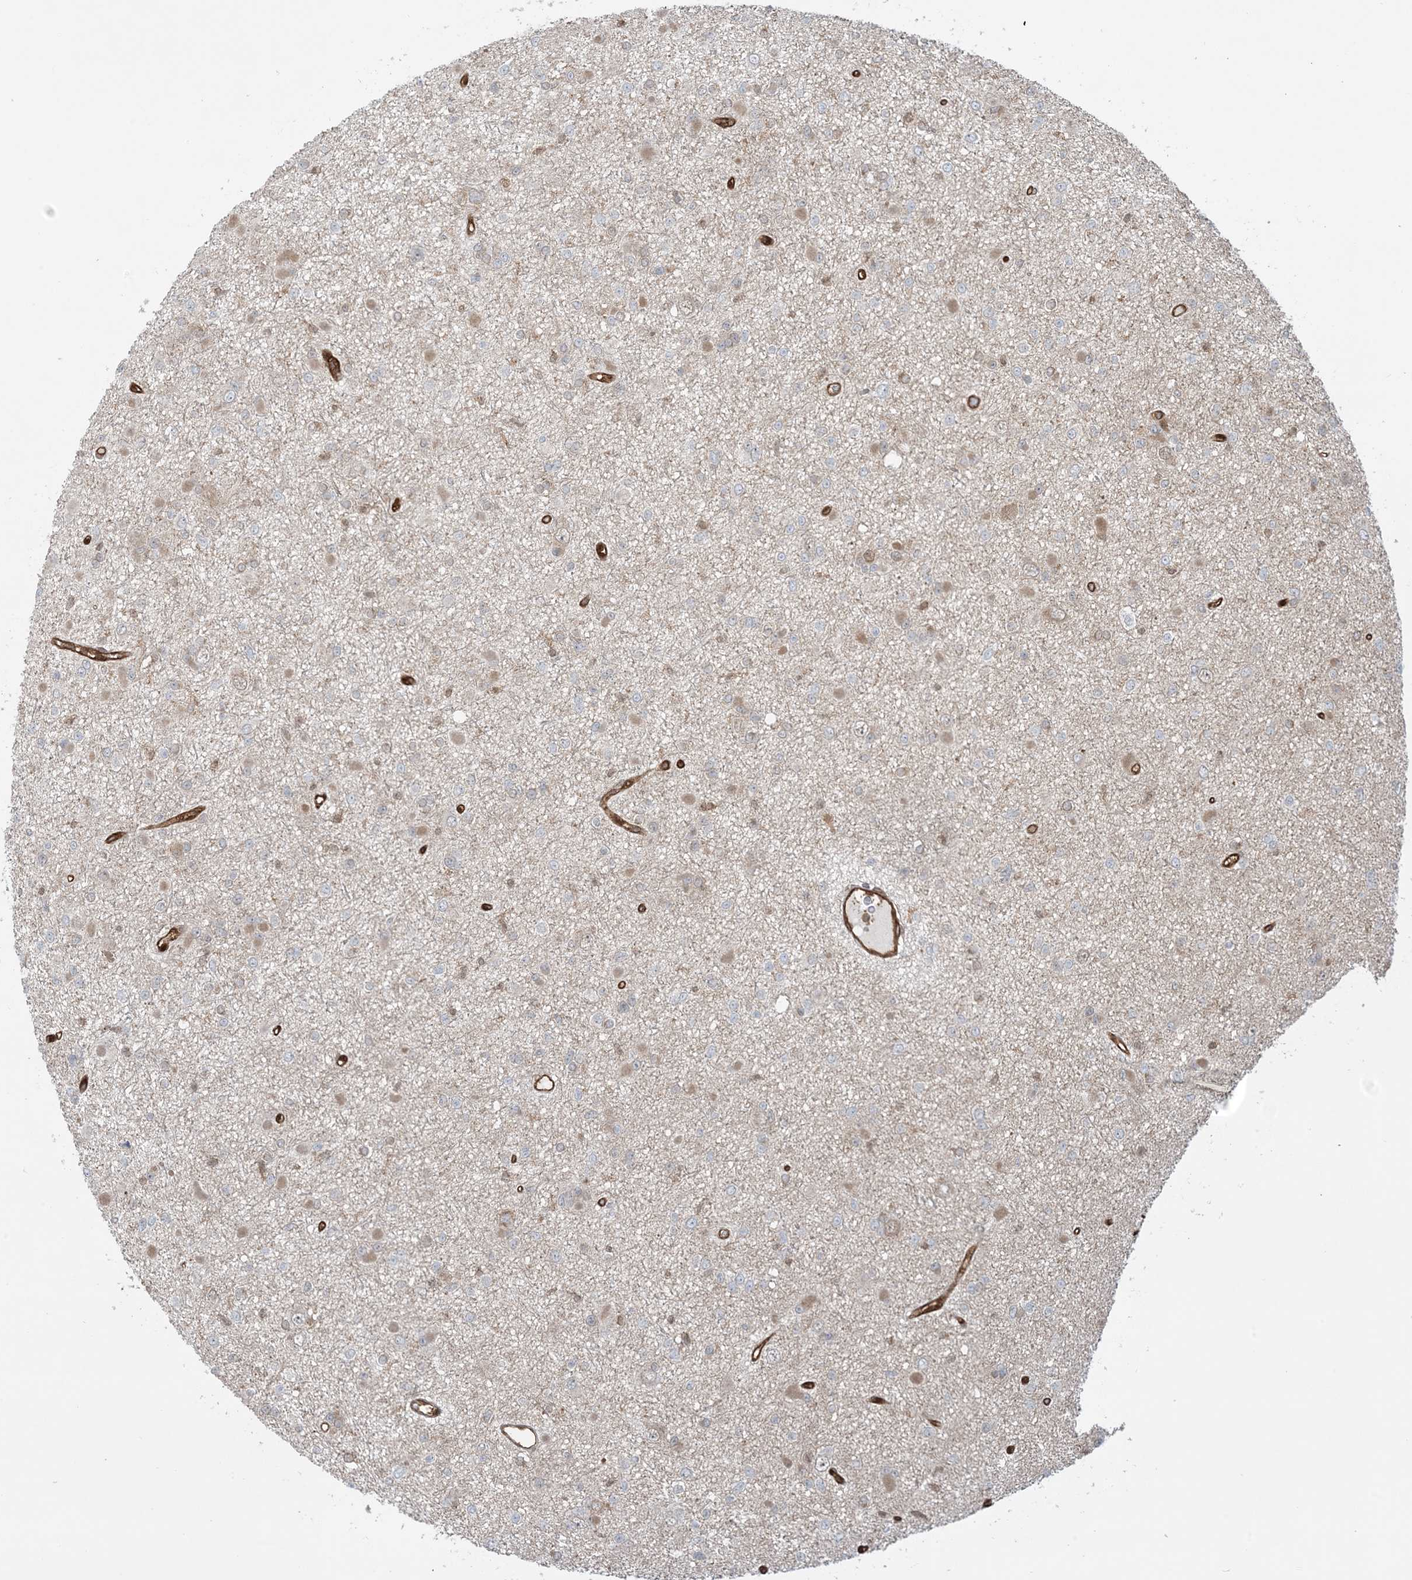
{"staining": {"intensity": "negative", "quantity": "none", "location": "none"}, "tissue": "glioma", "cell_type": "Tumor cells", "image_type": "cancer", "snomed": [{"axis": "morphology", "description": "Glioma, malignant, Low grade"}, {"axis": "topography", "description": "Brain"}], "caption": "The histopathology image shows no significant positivity in tumor cells of glioma. The staining was performed using DAB to visualize the protein expression in brown, while the nuclei were stained in blue with hematoxylin (Magnification: 20x).", "gene": "PPM1F", "patient": {"sex": "female", "age": 22}}